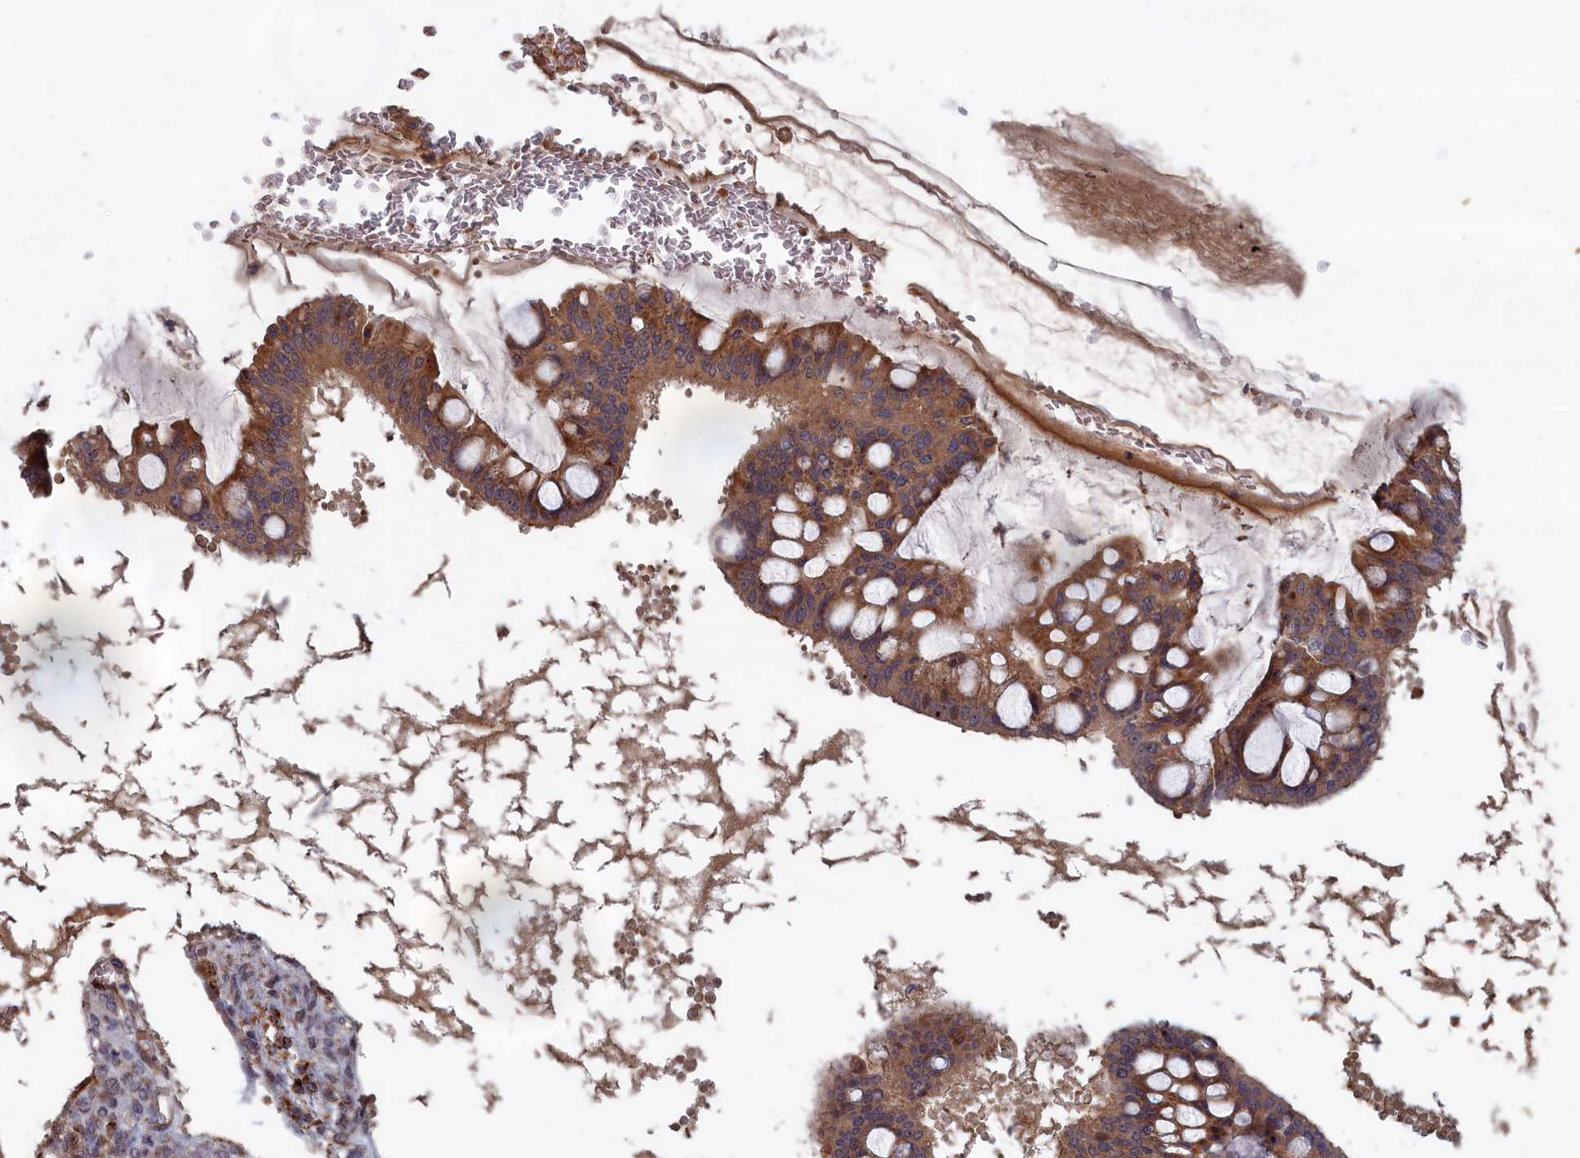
{"staining": {"intensity": "moderate", "quantity": ">75%", "location": "cytoplasmic/membranous"}, "tissue": "ovarian cancer", "cell_type": "Tumor cells", "image_type": "cancer", "snomed": [{"axis": "morphology", "description": "Cystadenocarcinoma, mucinous, NOS"}, {"axis": "topography", "description": "Ovary"}], "caption": "Immunohistochemistry image of ovarian mucinous cystadenocarcinoma stained for a protein (brown), which shows medium levels of moderate cytoplasmic/membranous expression in approximately >75% of tumor cells.", "gene": "TRAPPC2L", "patient": {"sex": "female", "age": 73}}